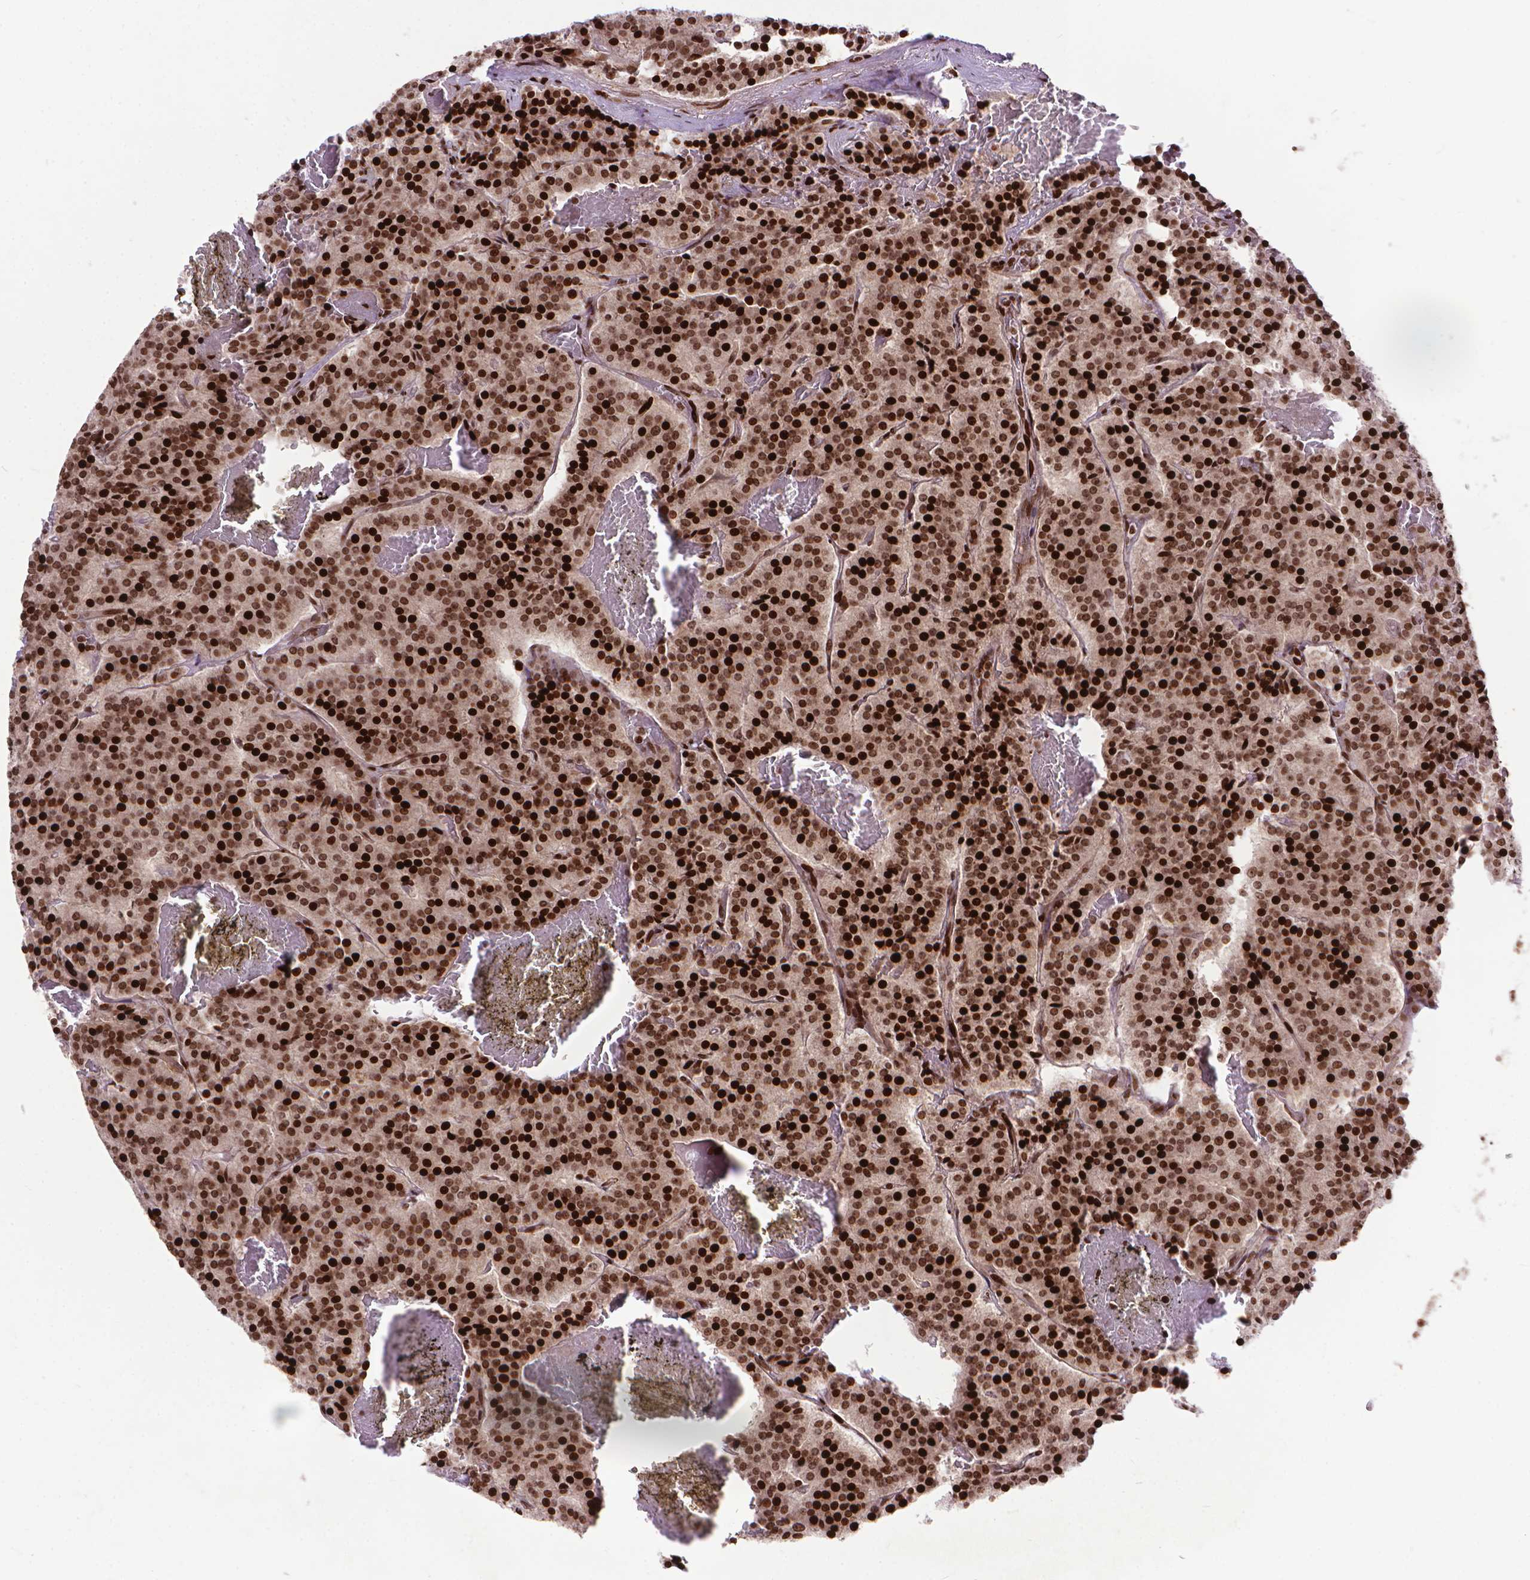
{"staining": {"intensity": "strong", "quantity": ">75%", "location": "nuclear"}, "tissue": "carcinoid", "cell_type": "Tumor cells", "image_type": "cancer", "snomed": [{"axis": "morphology", "description": "Carcinoid, malignant, NOS"}, {"axis": "topography", "description": "Lung"}], "caption": "An immunohistochemistry image of neoplastic tissue is shown. Protein staining in brown shows strong nuclear positivity in carcinoid (malignant) within tumor cells.", "gene": "AMER1", "patient": {"sex": "male", "age": 70}}